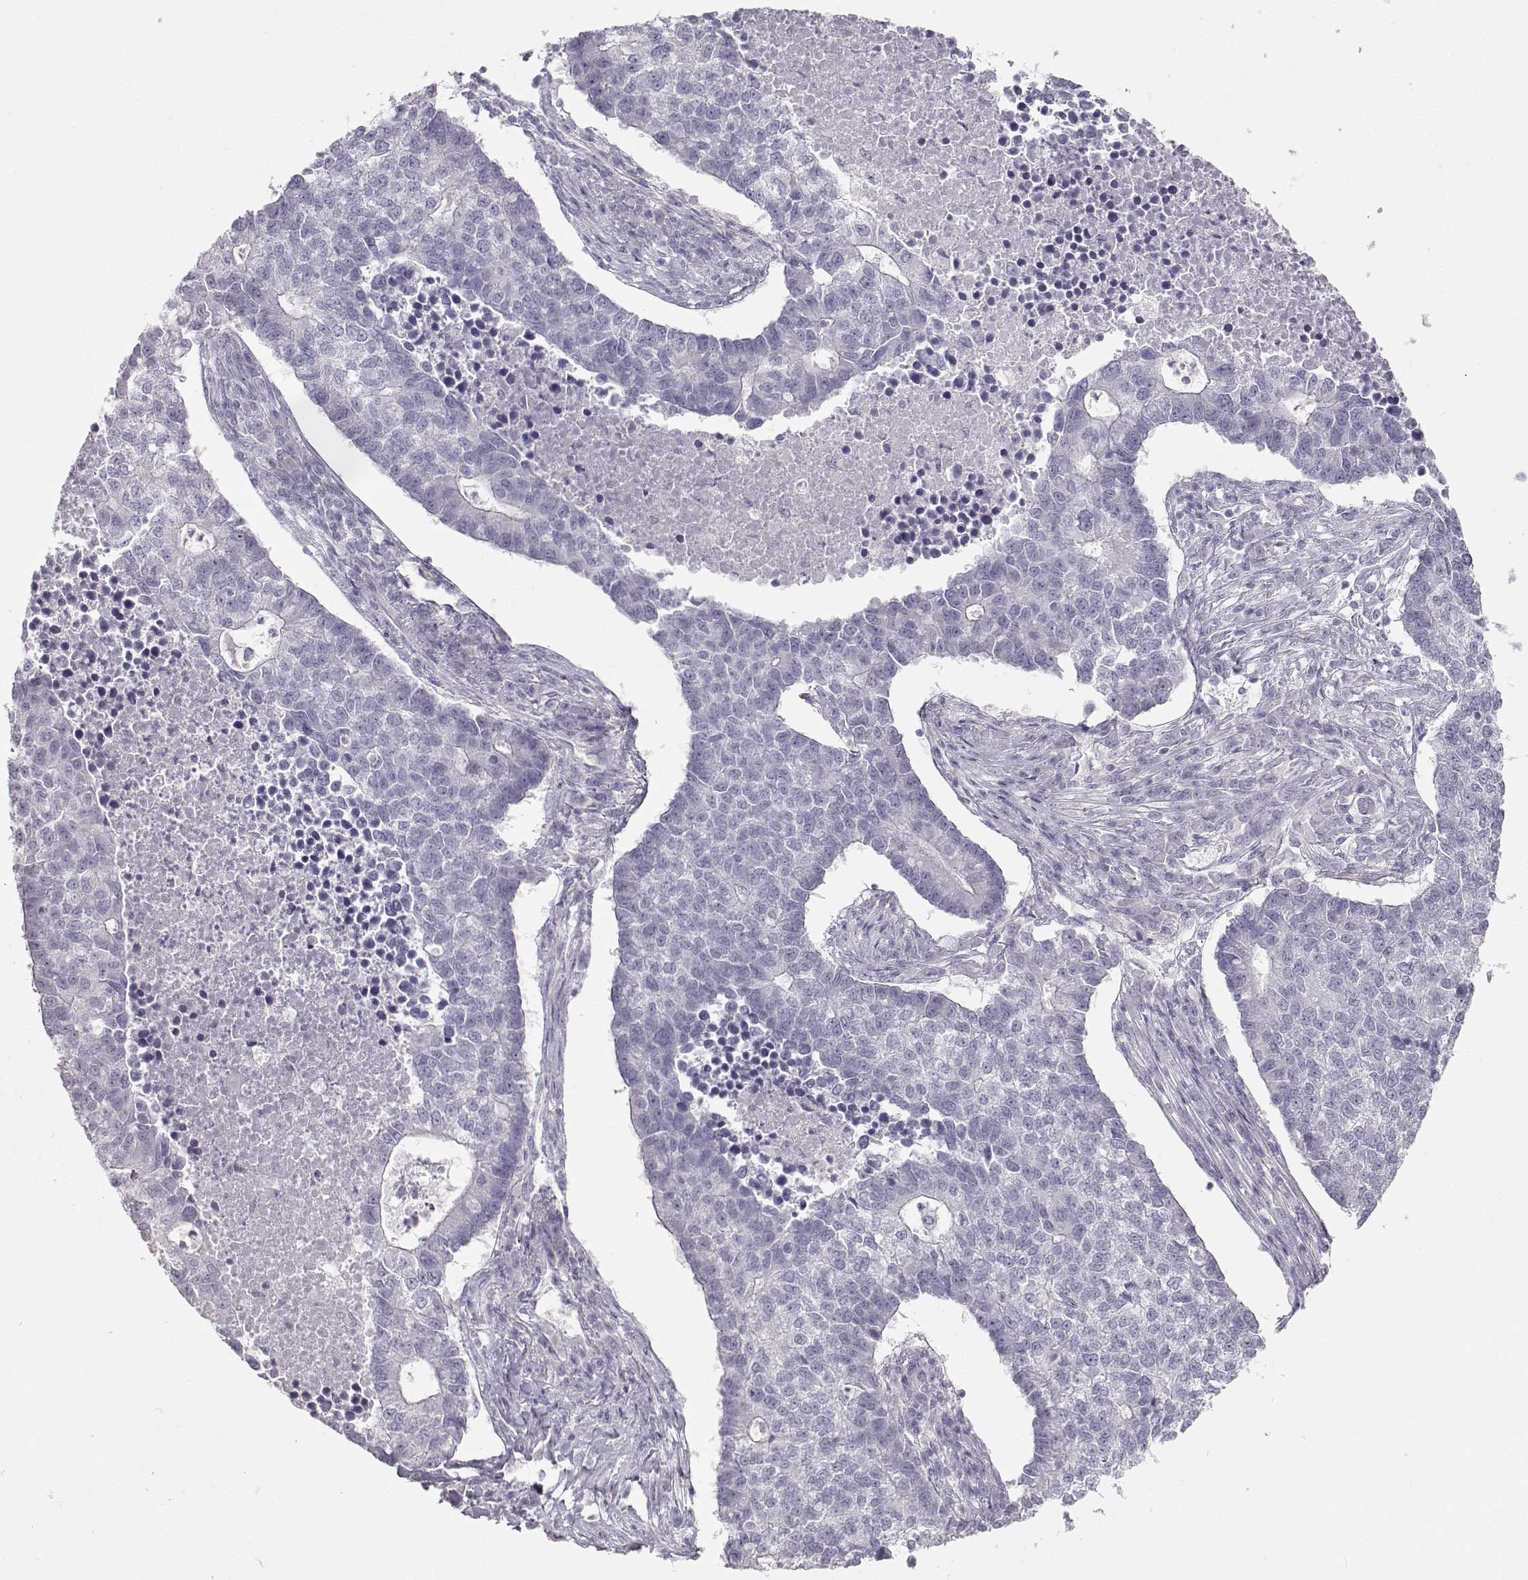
{"staining": {"intensity": "negative", "quantity": "none", "location": "none"}, "tissue": "lung cancer", "cell_type": "Tumor cells", "image_type": "cancer", "snomed": [{"axis": "morphology", "description": "Adenocarcinoma, NOS"}, {"axis": "topography", "description": "Lung"}], "caption": "The immunohistochemistry (IHC) micrograph has no significant positivity in tumor cells of lung adenocarcinoma tissue.", "gene": "LEPR", "patient": {"sex": "male", "age": 57}}